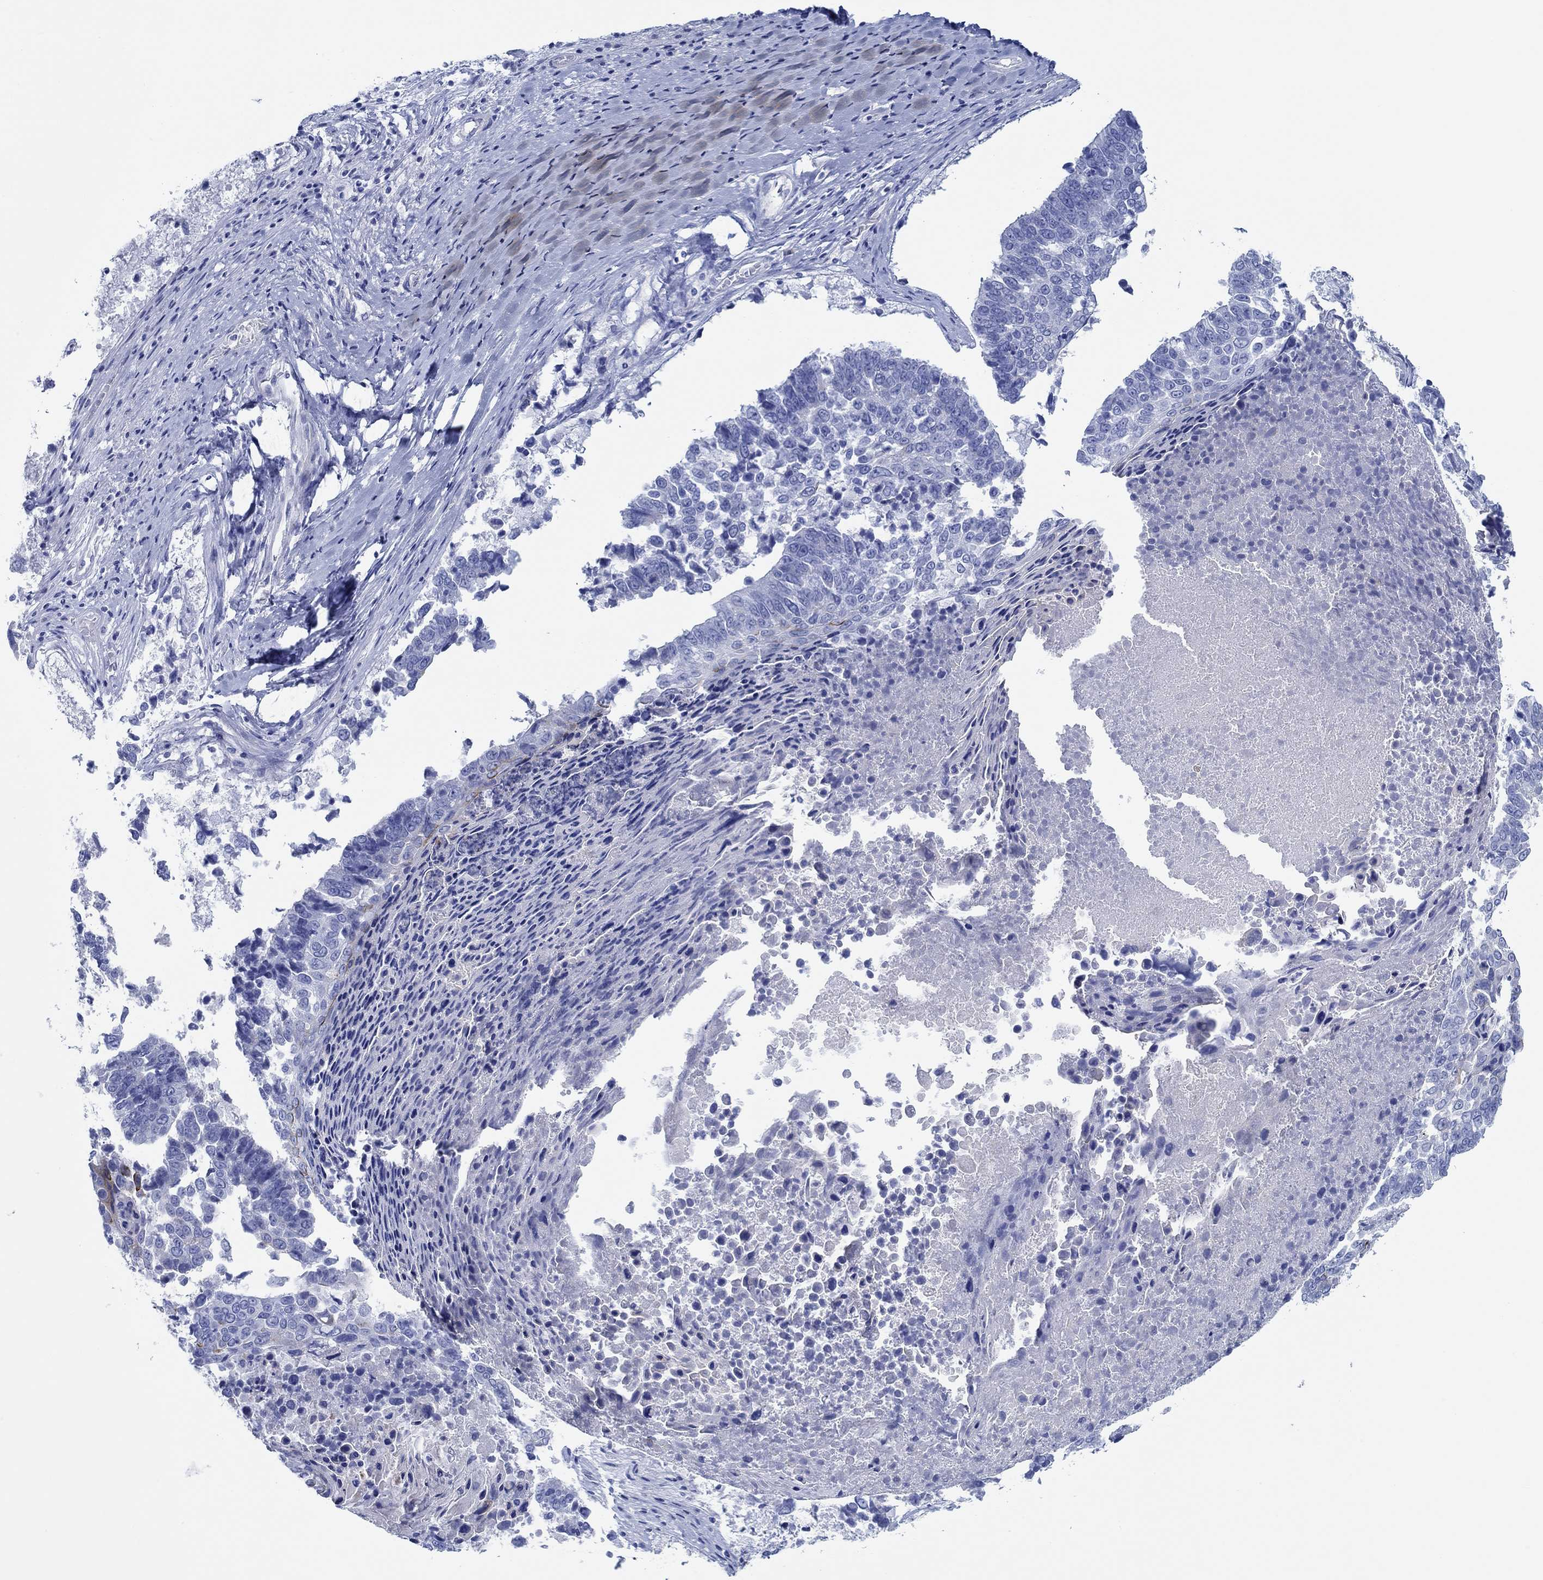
{"staining": {"intensity": "moderate", "quantity": "<25%", "location": "cytoplasmic/membranous"}, "tissue": "lung cancer", "cell_type": "Tumor cells", "image_type": "cancer", "snomed": [{"axis": "morphology", "description": "Squamous cell carcinoma, NOS"}, {"axis": "topography", "description": "Lung"}], "caption": "Lung cancer stained with immunohistochemistry displays moderate cytoplasmic/membranous positivity in approximately <25% of tumor cells.", "gene": "IGFBP6", "patient": {"sex": "male", "age": 73}}